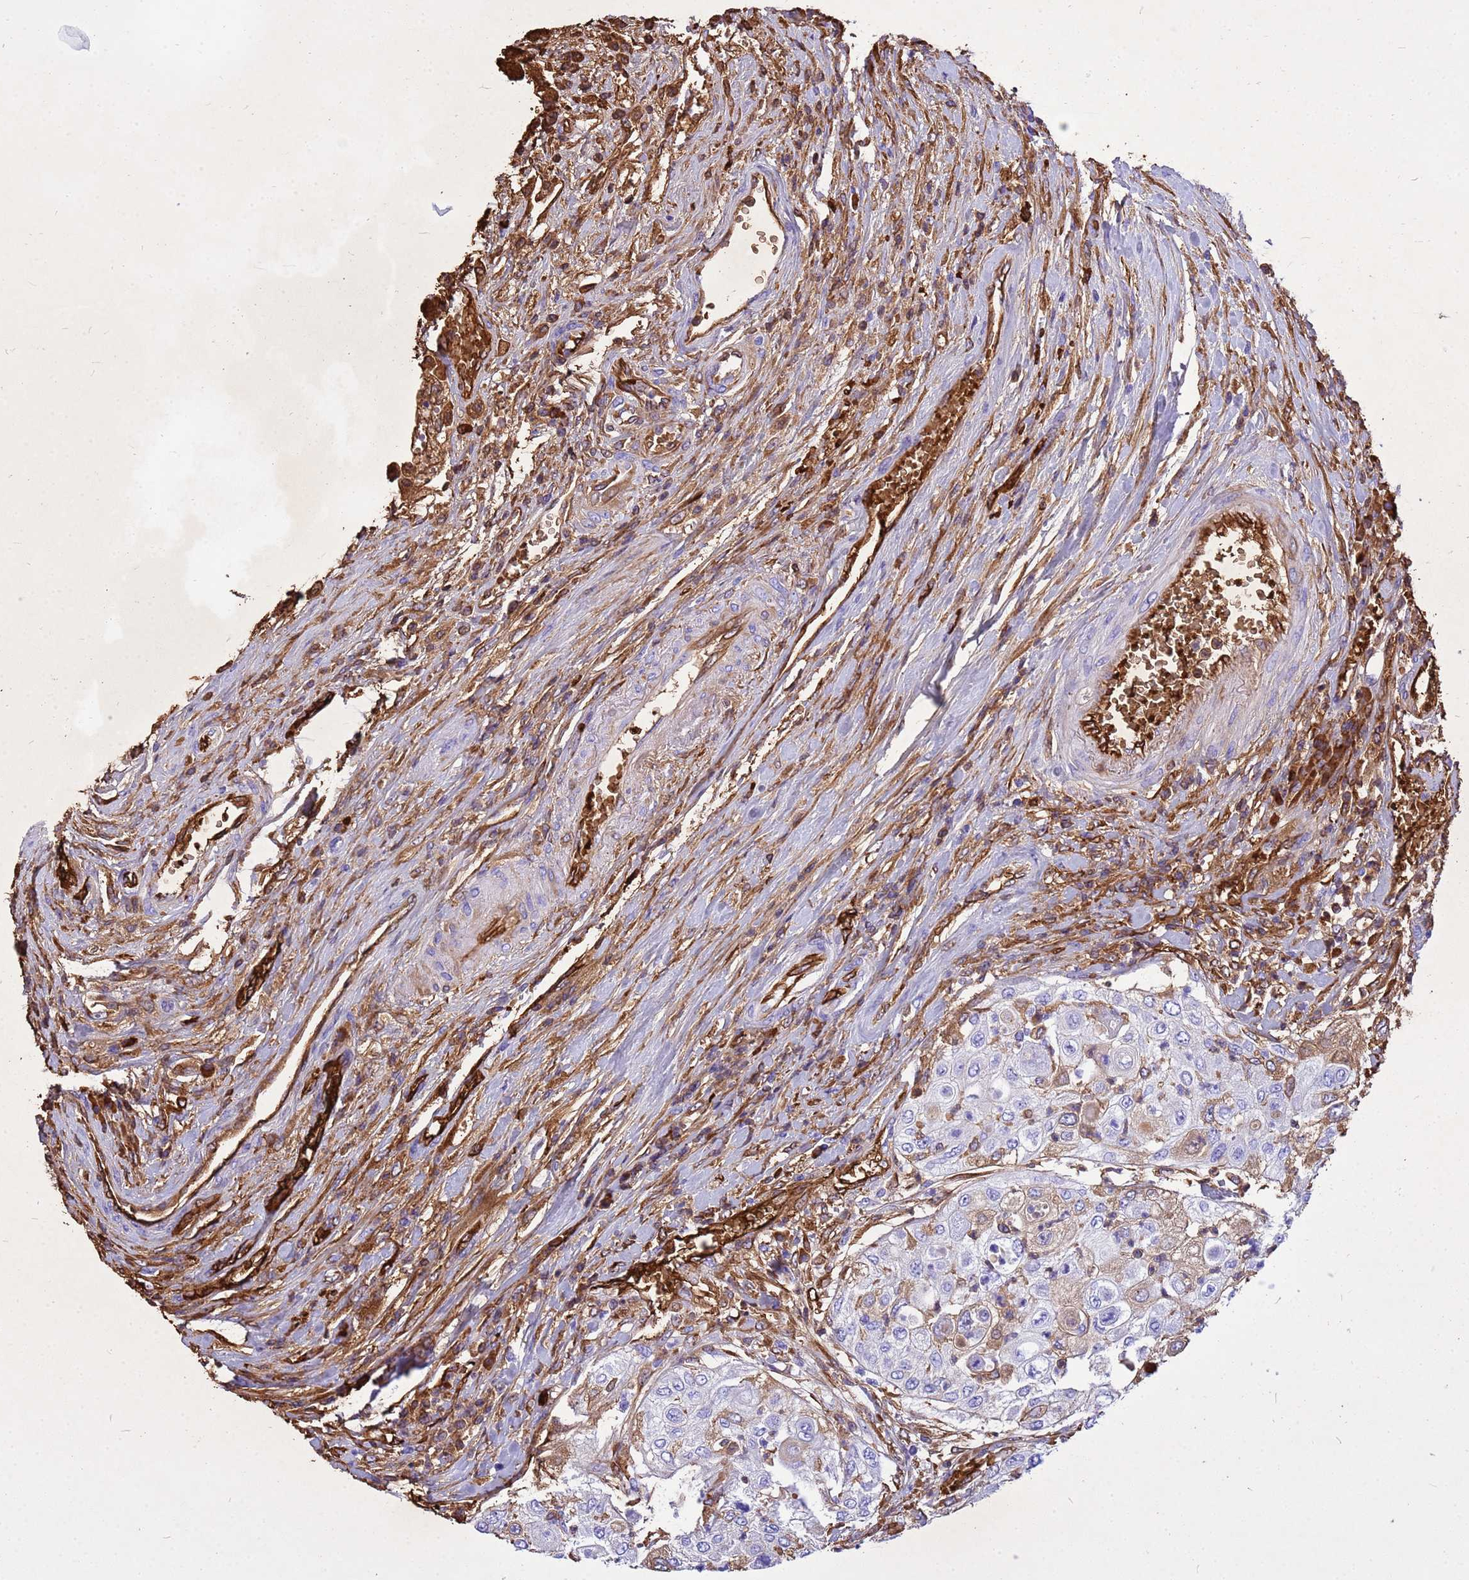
{"staining": {"intensity": "weak", "quantity": "<25%", "location": "cytoplasmic/membranous"}, "tissue": "urothelial cancer", "cell_type": "Tumor cells", "image_type": "cancer", "snomed": [{"axis": "morphology", "description": "Urothelial carcinoma, High grade"}, {"axis": "topography", "description": "Urinary bladder"}], "caption": "Micrograph shows no protein expression in tumor cells of urothelial carcinoma (high-grade) tissue. (DAB (3,3'-diaminobenzidine) IHC visualized using brightfield microscopy, high magnification).", "gene": "HBA2", "patient": {"sex": "female", "age": 79}}